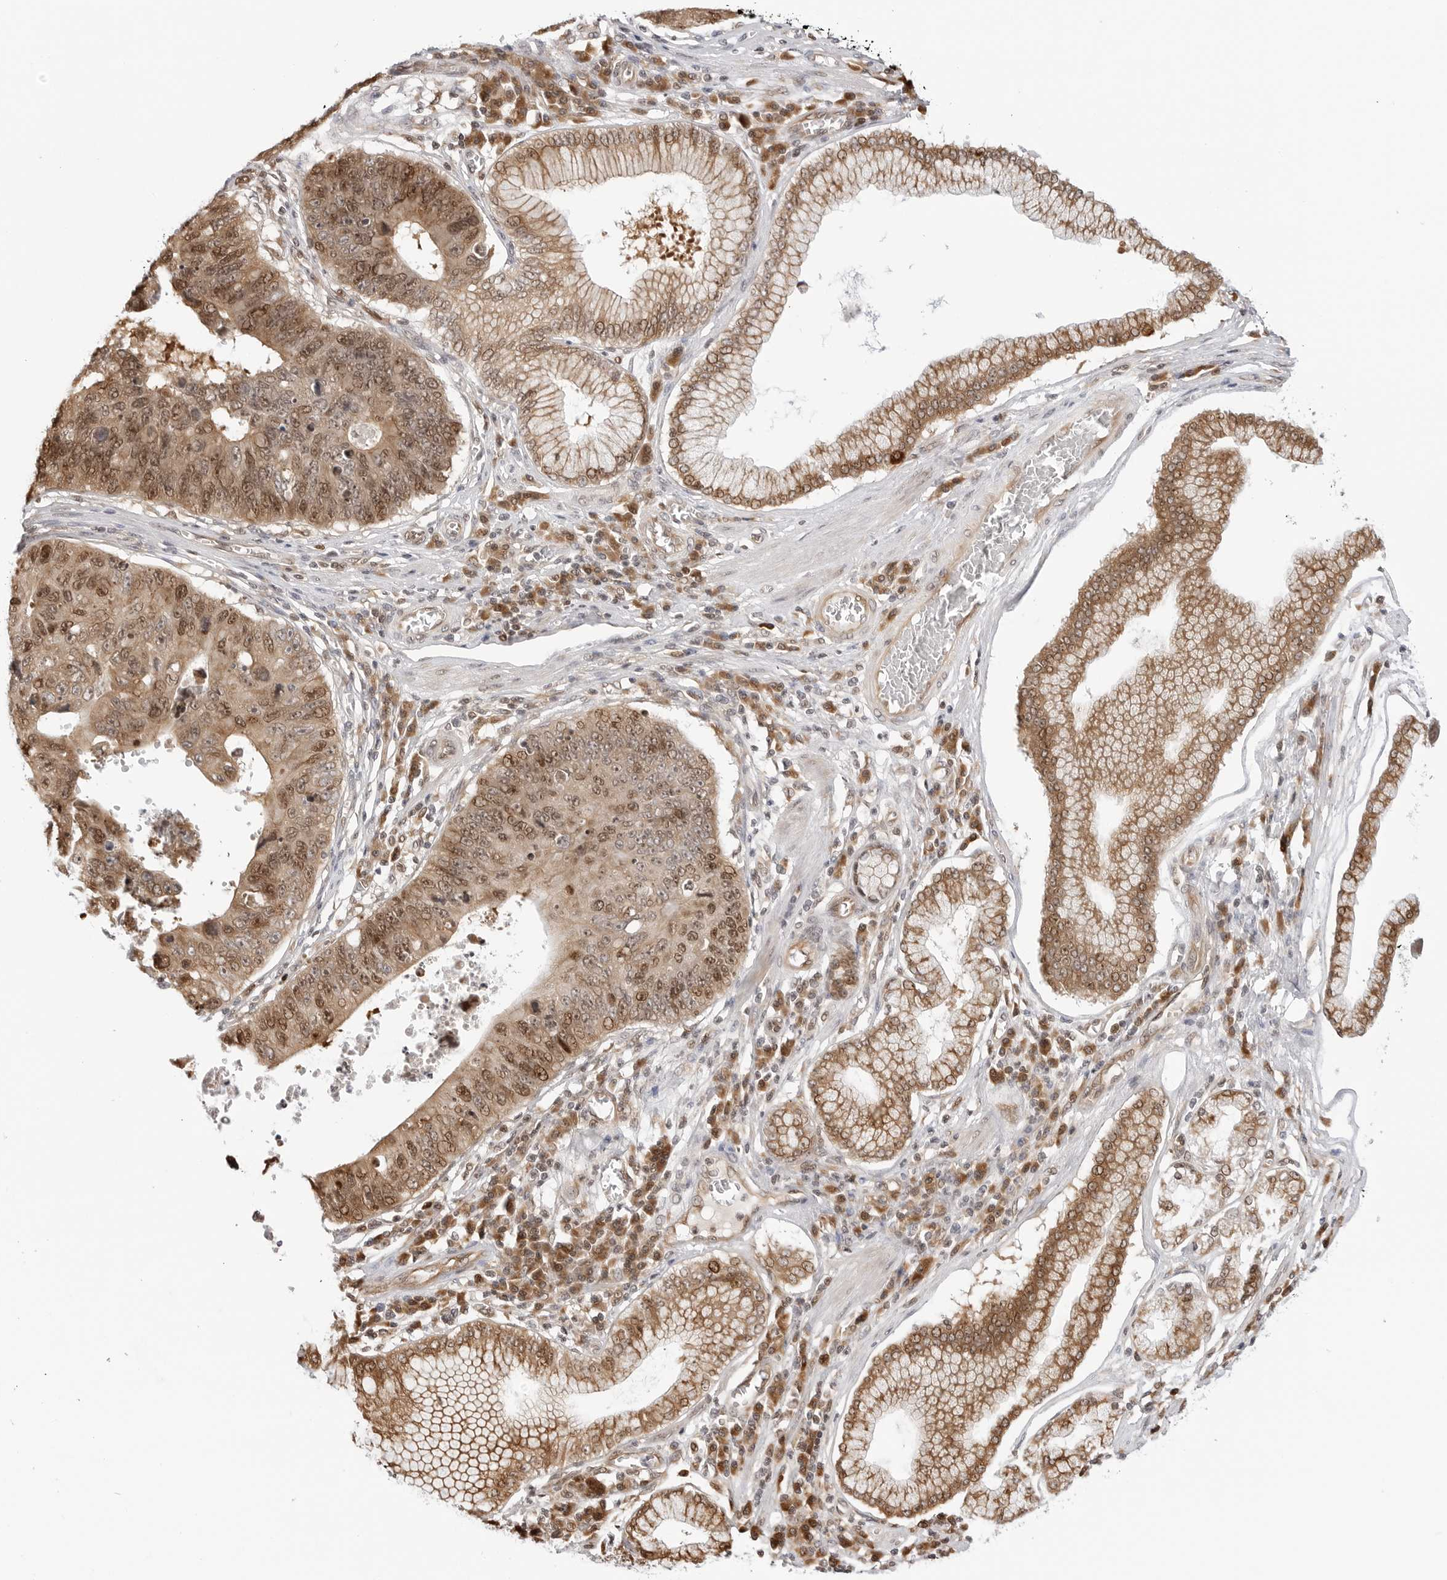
{"staining": {"intensity": "moderate", "quantity": ">75%", "location": "cytoplasmic/membranous,nuclear"}, "tissue": "stomach cancer", "cell_type": "Tumor cells", "image_type": "cancer", "snomed": [{"axis": "morphology", "description": "Adenocarcinoma, NOS"}, {"axis": "topography", "description": "Stomach"}], "caption": "Moderate cytoplasmic/membranous and nuclear expression for a protein is appreciated in about >75% of tumor cells of stomach cancer (adenocarcinoma) using immunohistochemistry (IHC).", "gene": "TIPRL", "patient": {"sex": "male", "age": 59}}